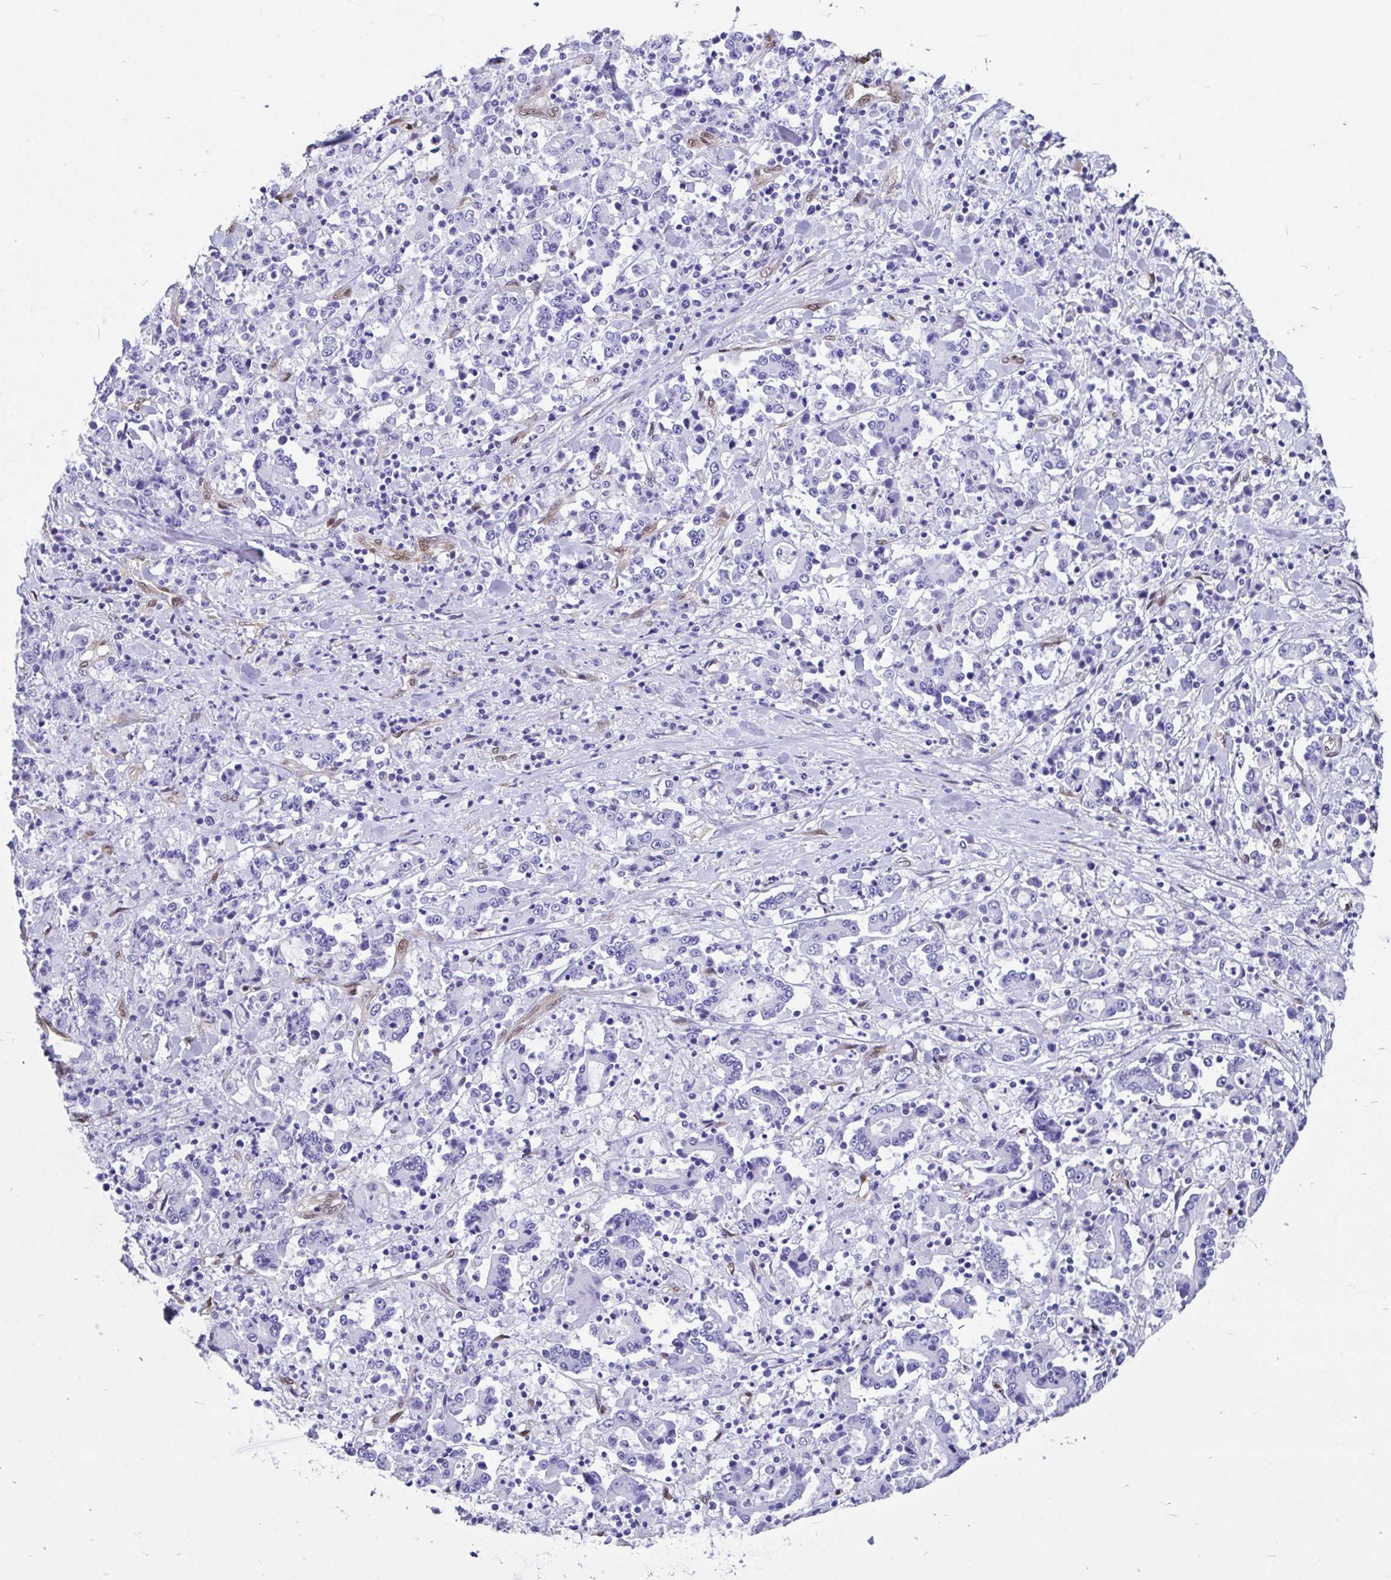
{"staining": {"intensity": "negative", "quantity": "none", "location": "none"}, "tissue": "stomach cancer", "cell_type": "Tumor cells", "image_type": "cancer", "snomed": [{"axis": "morphology", "description": "Adenocarcinoma, NOS"}, {"axis": "topography", "description": "Stomach, upper"}], "caption": "There is no significant expression in tumor cells of stomach adenocarcinoma.", "gene": "RBPMS", "patient": {"sex": "male", "age": 68}}